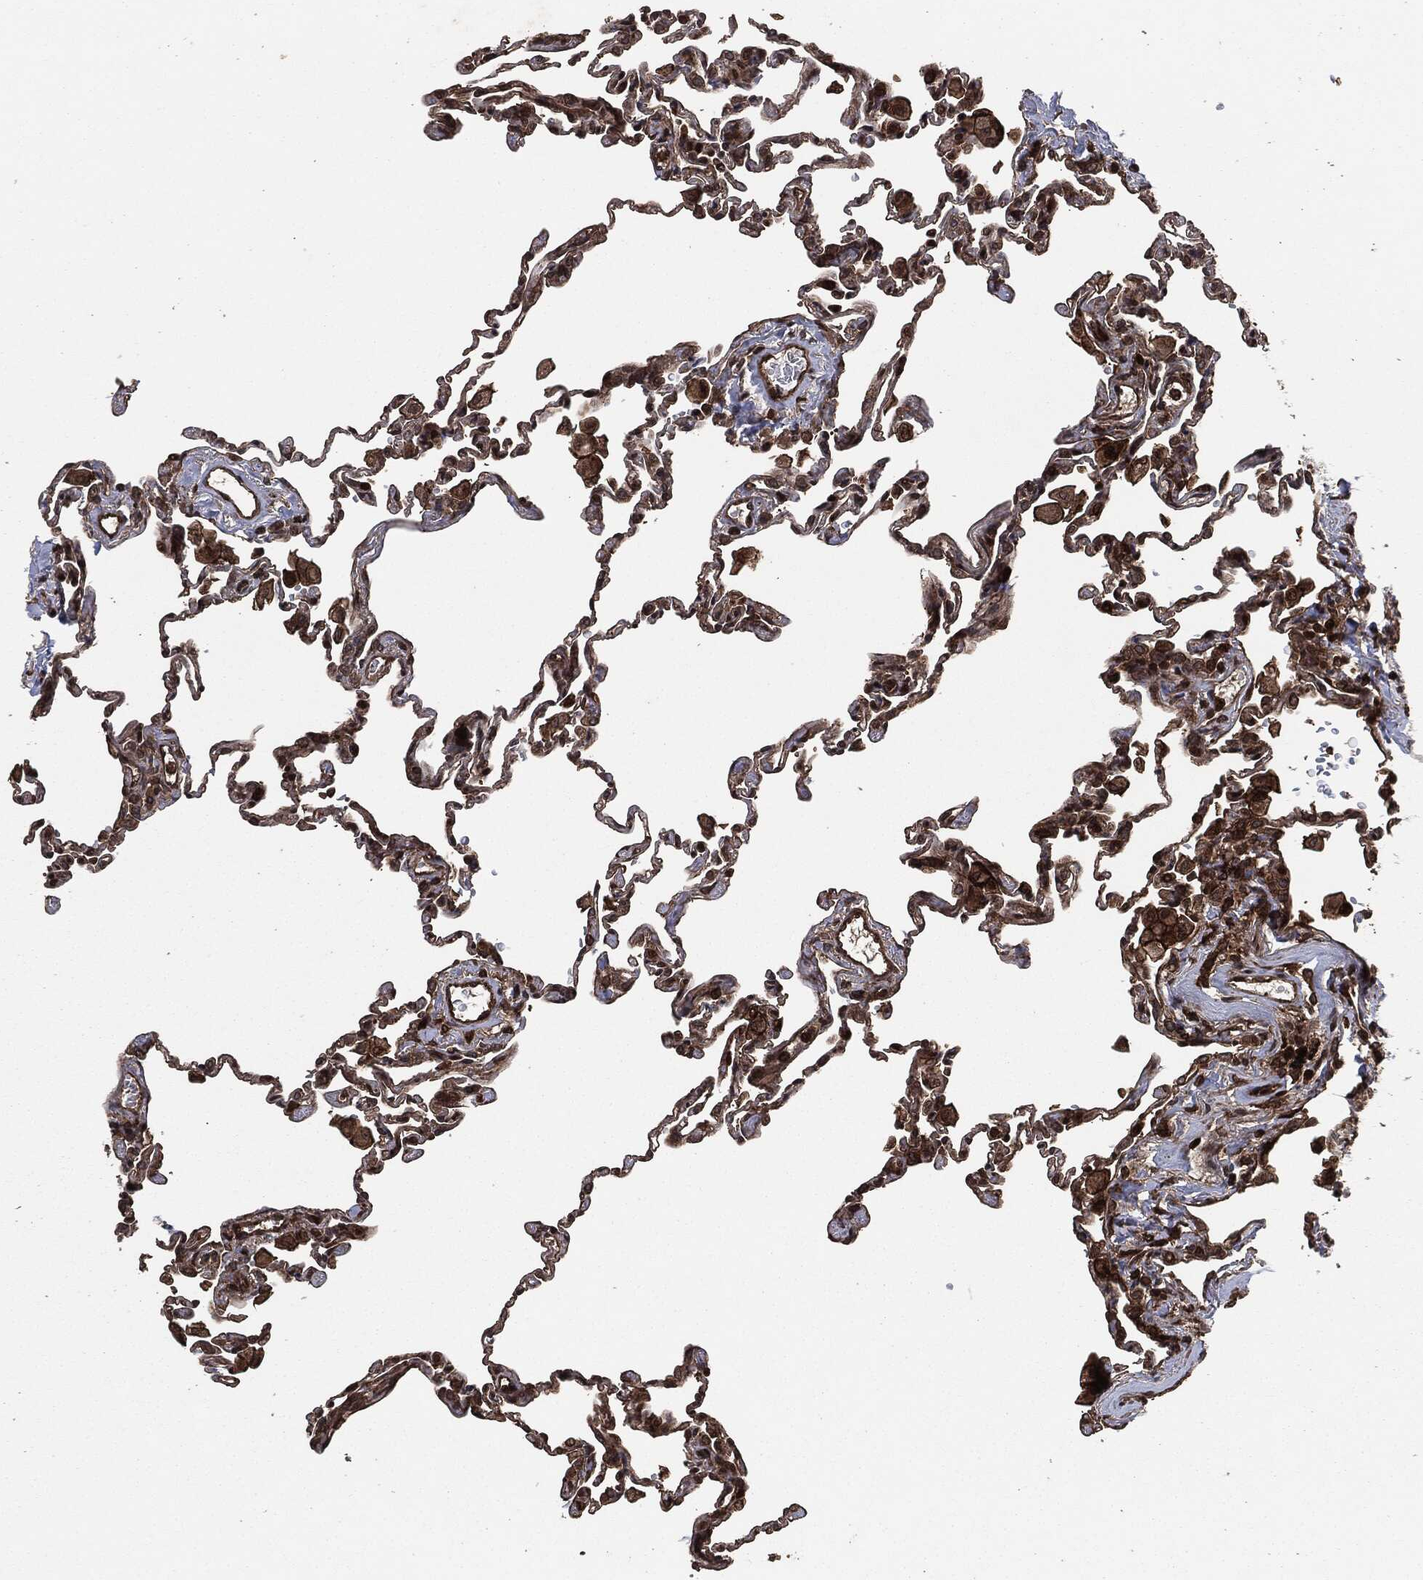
{"staining": {"intensity": "strong", "quantity": ">75%", "location": "cytoplasmic/membranous"}, "tissue": "lung", "cell_type": "Alveolar cells", "image_type": "normal", "snomed": [{"axis": "morphology", "description": "Normal tissue, NOS"}, {"axis": "topography", "description": "Lung"}], "caption": "Benign lung reveals strong cytoplasmic/membranous positivity in about >75% of alveolar cells.", "gene": "IFIT1", "patient": {"sex": "female", "age": 57}}